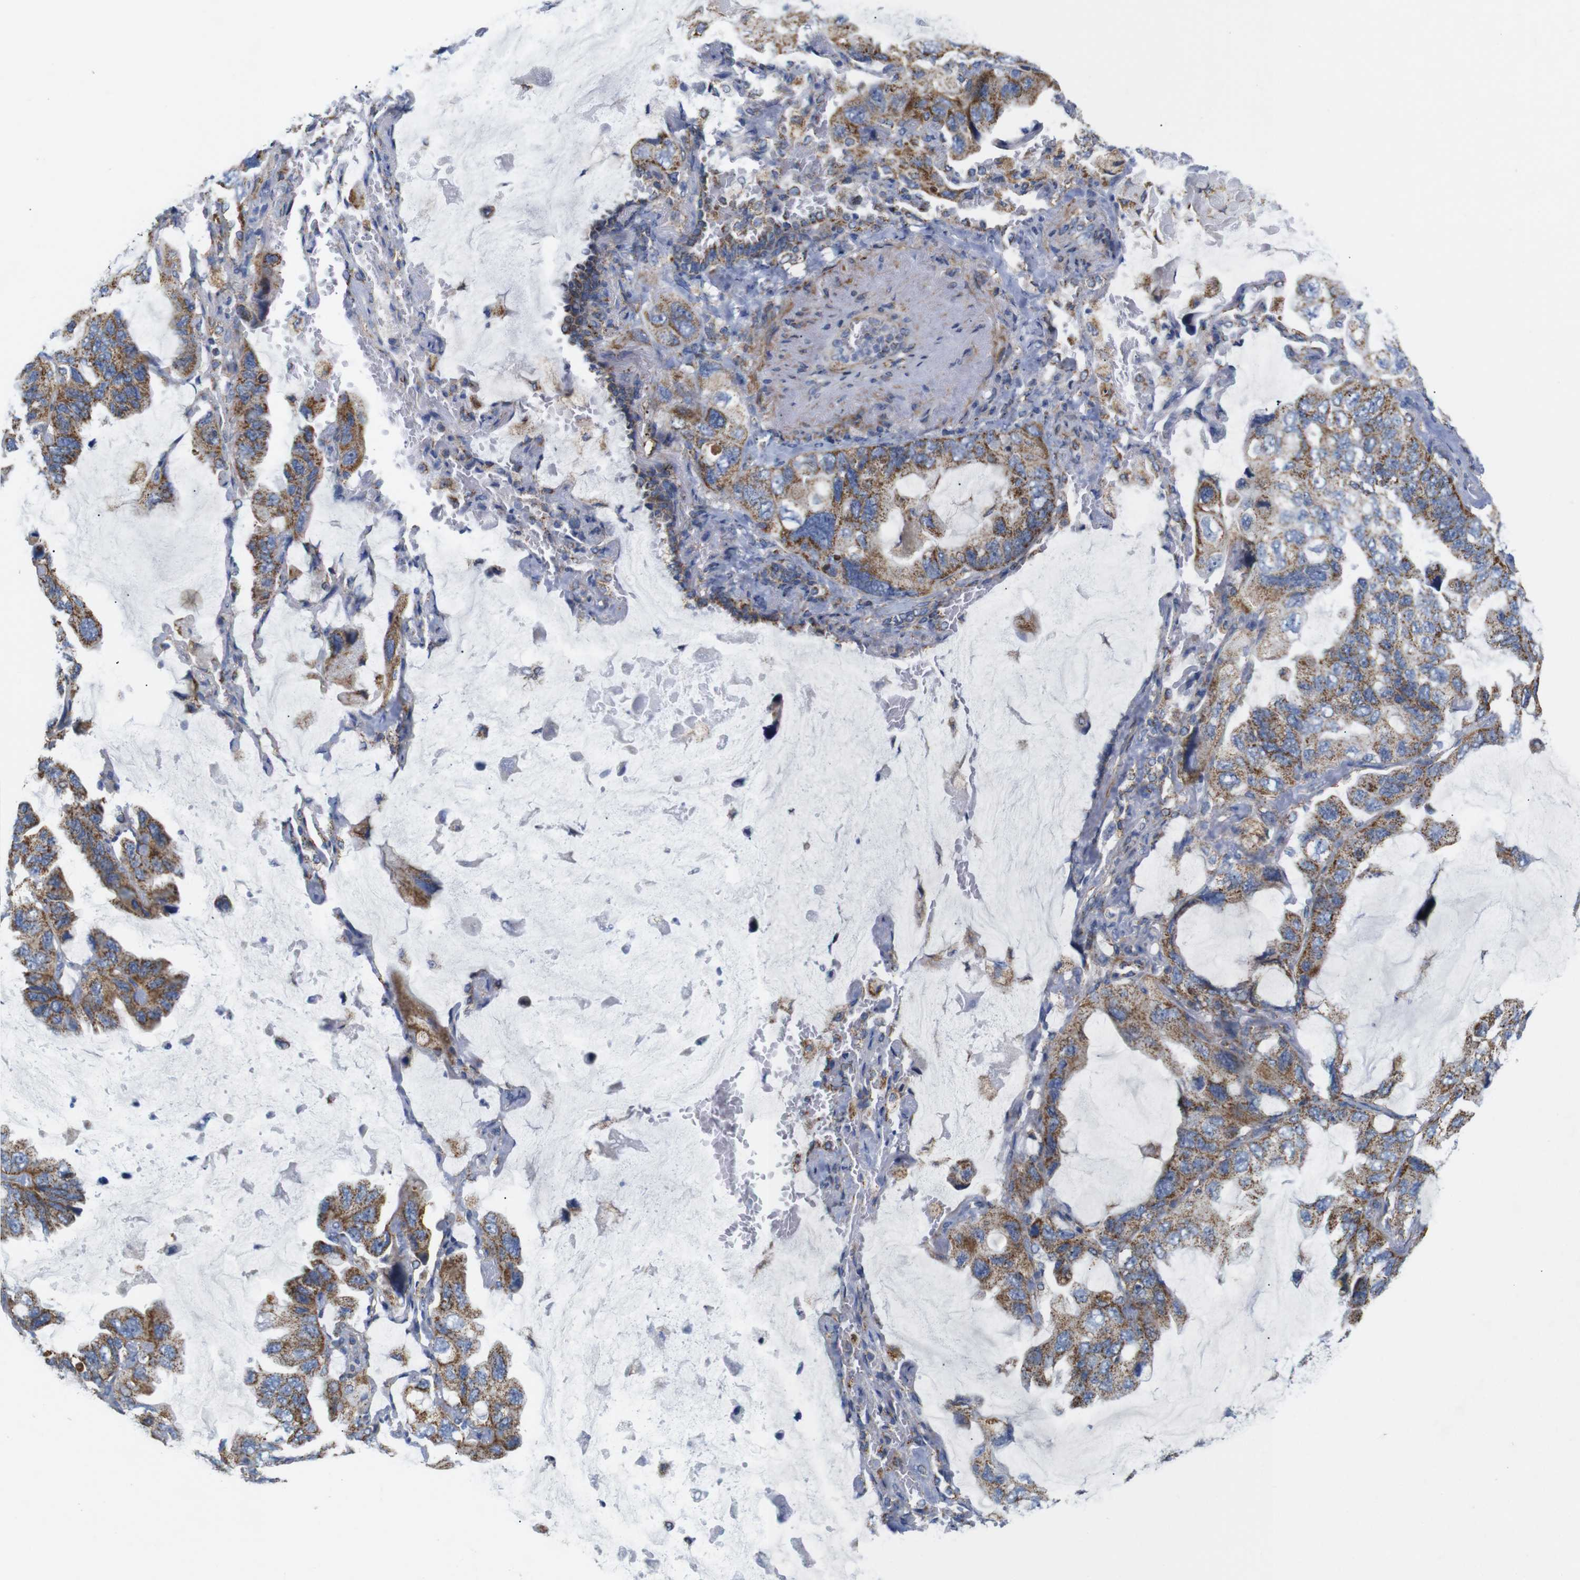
{"staining": {"intensity": "moderate", "quantity": ">75%", "location": "cytoplasmic/membranous"}, "tissue": "lung cancer", "cell_type": "Tumor cells", "image_type": "cancer", "snomed": [{"axis": "morphology", "description": "Squamous cell carcinoma, NOS"}, {"axis": "topography", "description": "Lung"}], "caption": "An image showing moderate cytoplasmic/membranous expression in about >75% of tumor cells in lung squamous cell carcinoma, as visualized by brown immunohistochemical staining.", "gene": "FAM171B", "patient": {"sex": "female", "age": 73}}